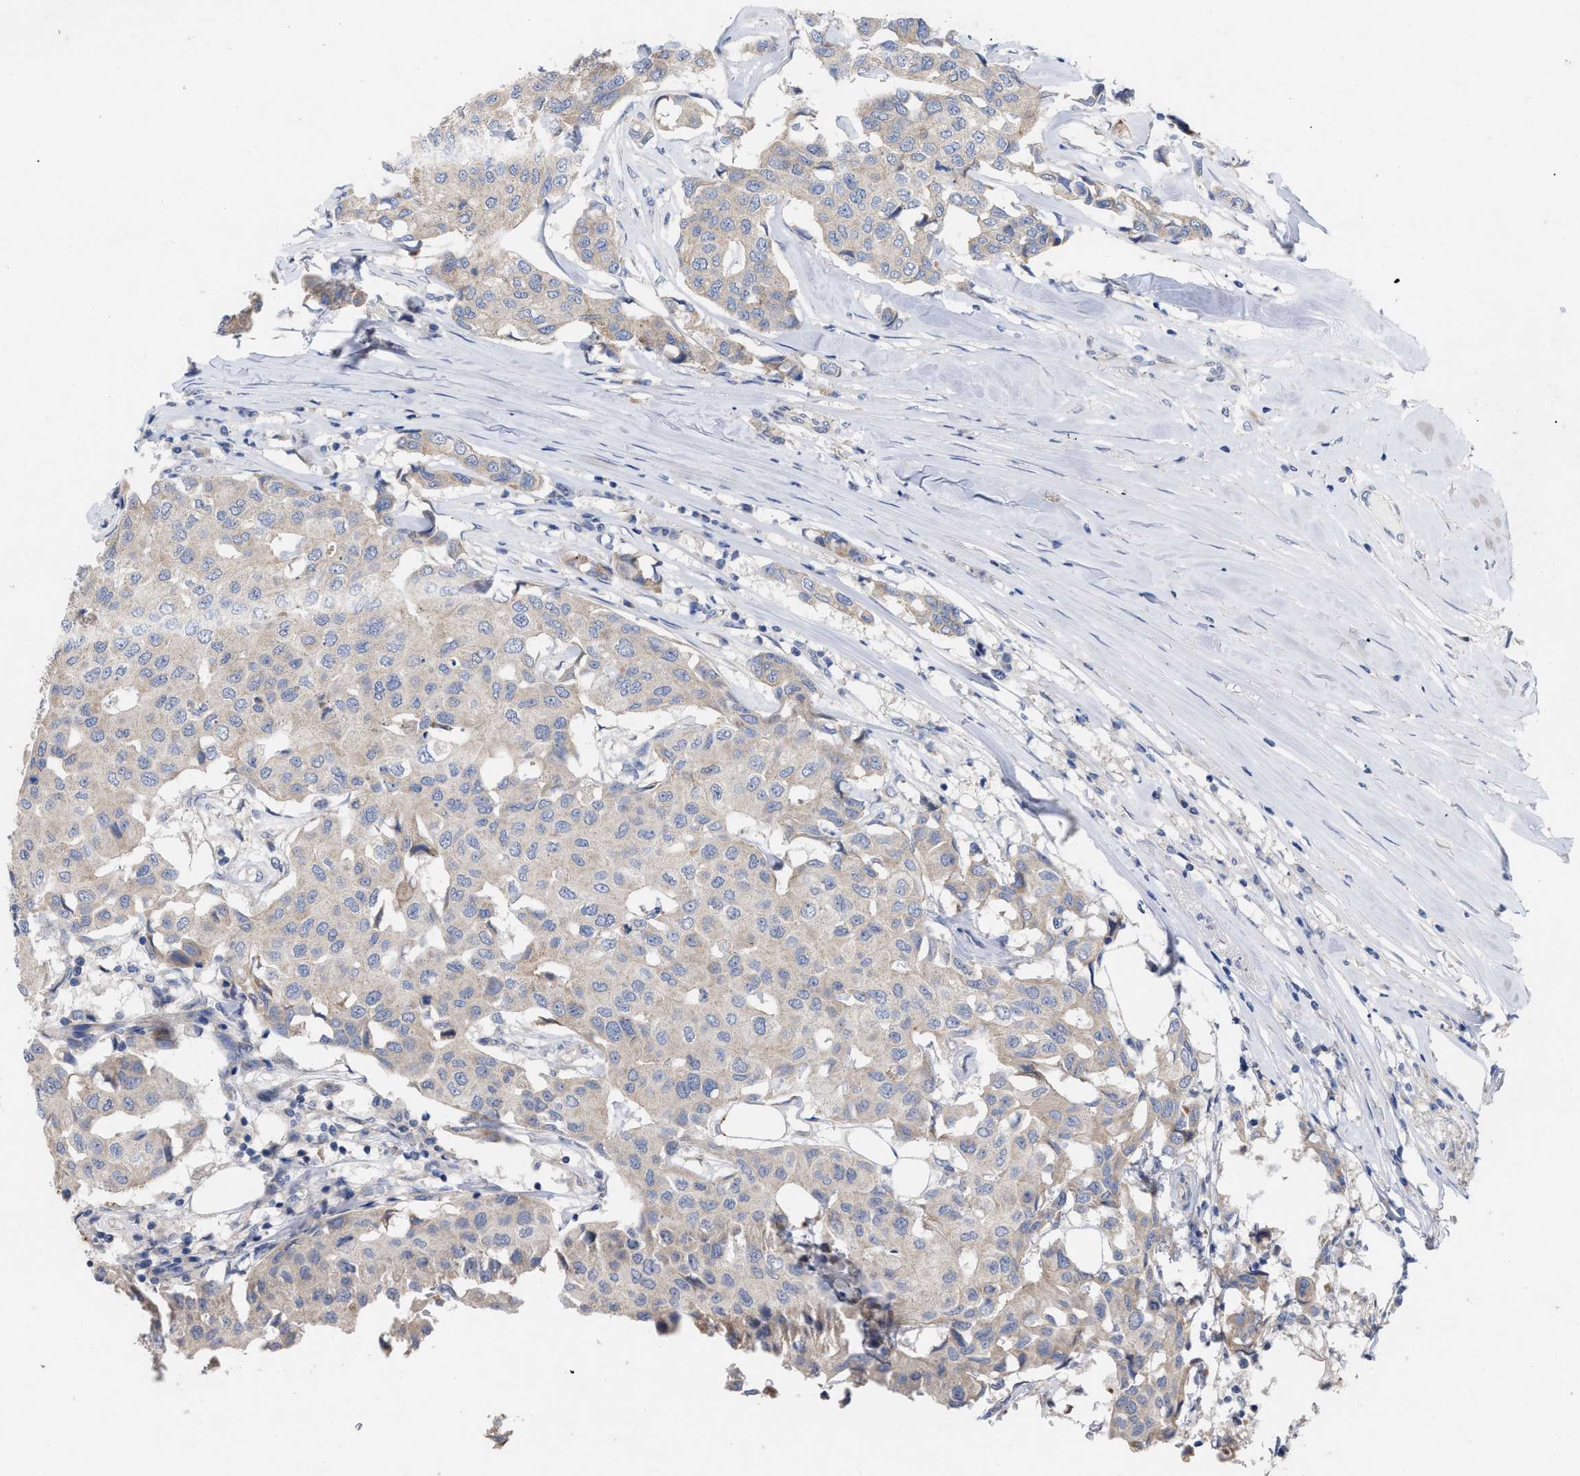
{"staining": {"intensity": "weak", "quantity": ">75%", "location": "cytoplasmic/membranous"}, "tissue": "breast cancer", "cell_type": "Tumor cells", "image_type": "cancer", "snomed": [{"axis": "morphology", "description": "Duct carcinoma"}, {"axis": "topography", "description": "Breast"}], "caption": "The histopathology image reveals staining of infiltrating ductal carcinoma (breast), revealing weak cytoplasmic/membranous protein staining (brown color) within tumor cells.", "gene": "VIP", "patient": {"sex": "female", "age": 80}}